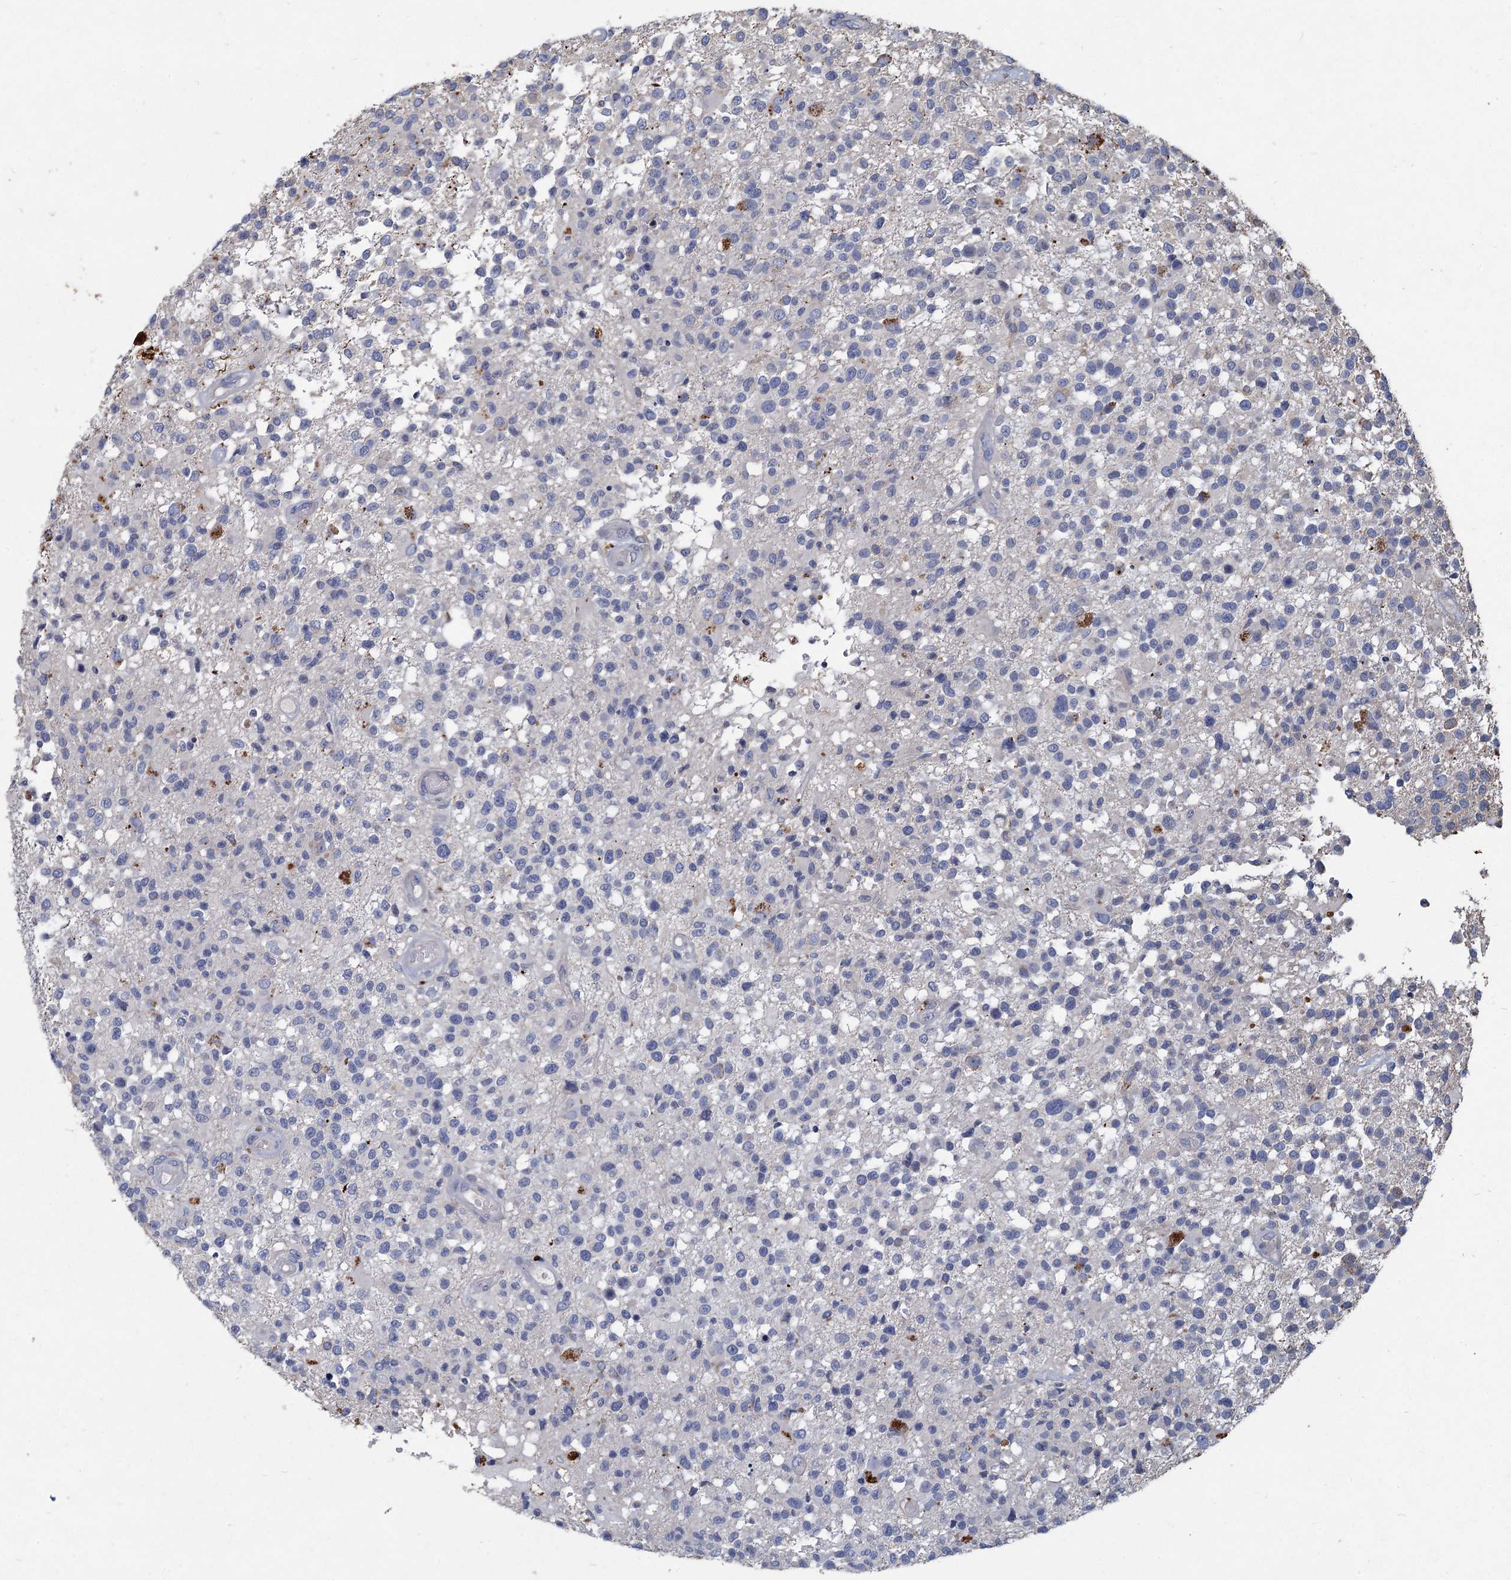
{"staining": {"intensity": "negative", "quantity": "none", "location": "none"}, "tissue": "glioma", "cell_type": "Tumor cells", "image_type": "cancer", "snomed": [{"axis": "morphology", "description": "Glioma, malignant, High grade"}, {"axis": "morphology", "description": "Glioblastoma, NOS"}, {"axis": "topography", "description": "Brain"}], "caption": "Tumor cells show no significant protein positivity in glioblastoma. Brightfield microscopy of immunohistochemistry (IHC) stained with DAB (brown) and hematoxylin (blue), captured at high magnification.", "gene": "HES2", "patient": {"sex": "male", "age": 60}}